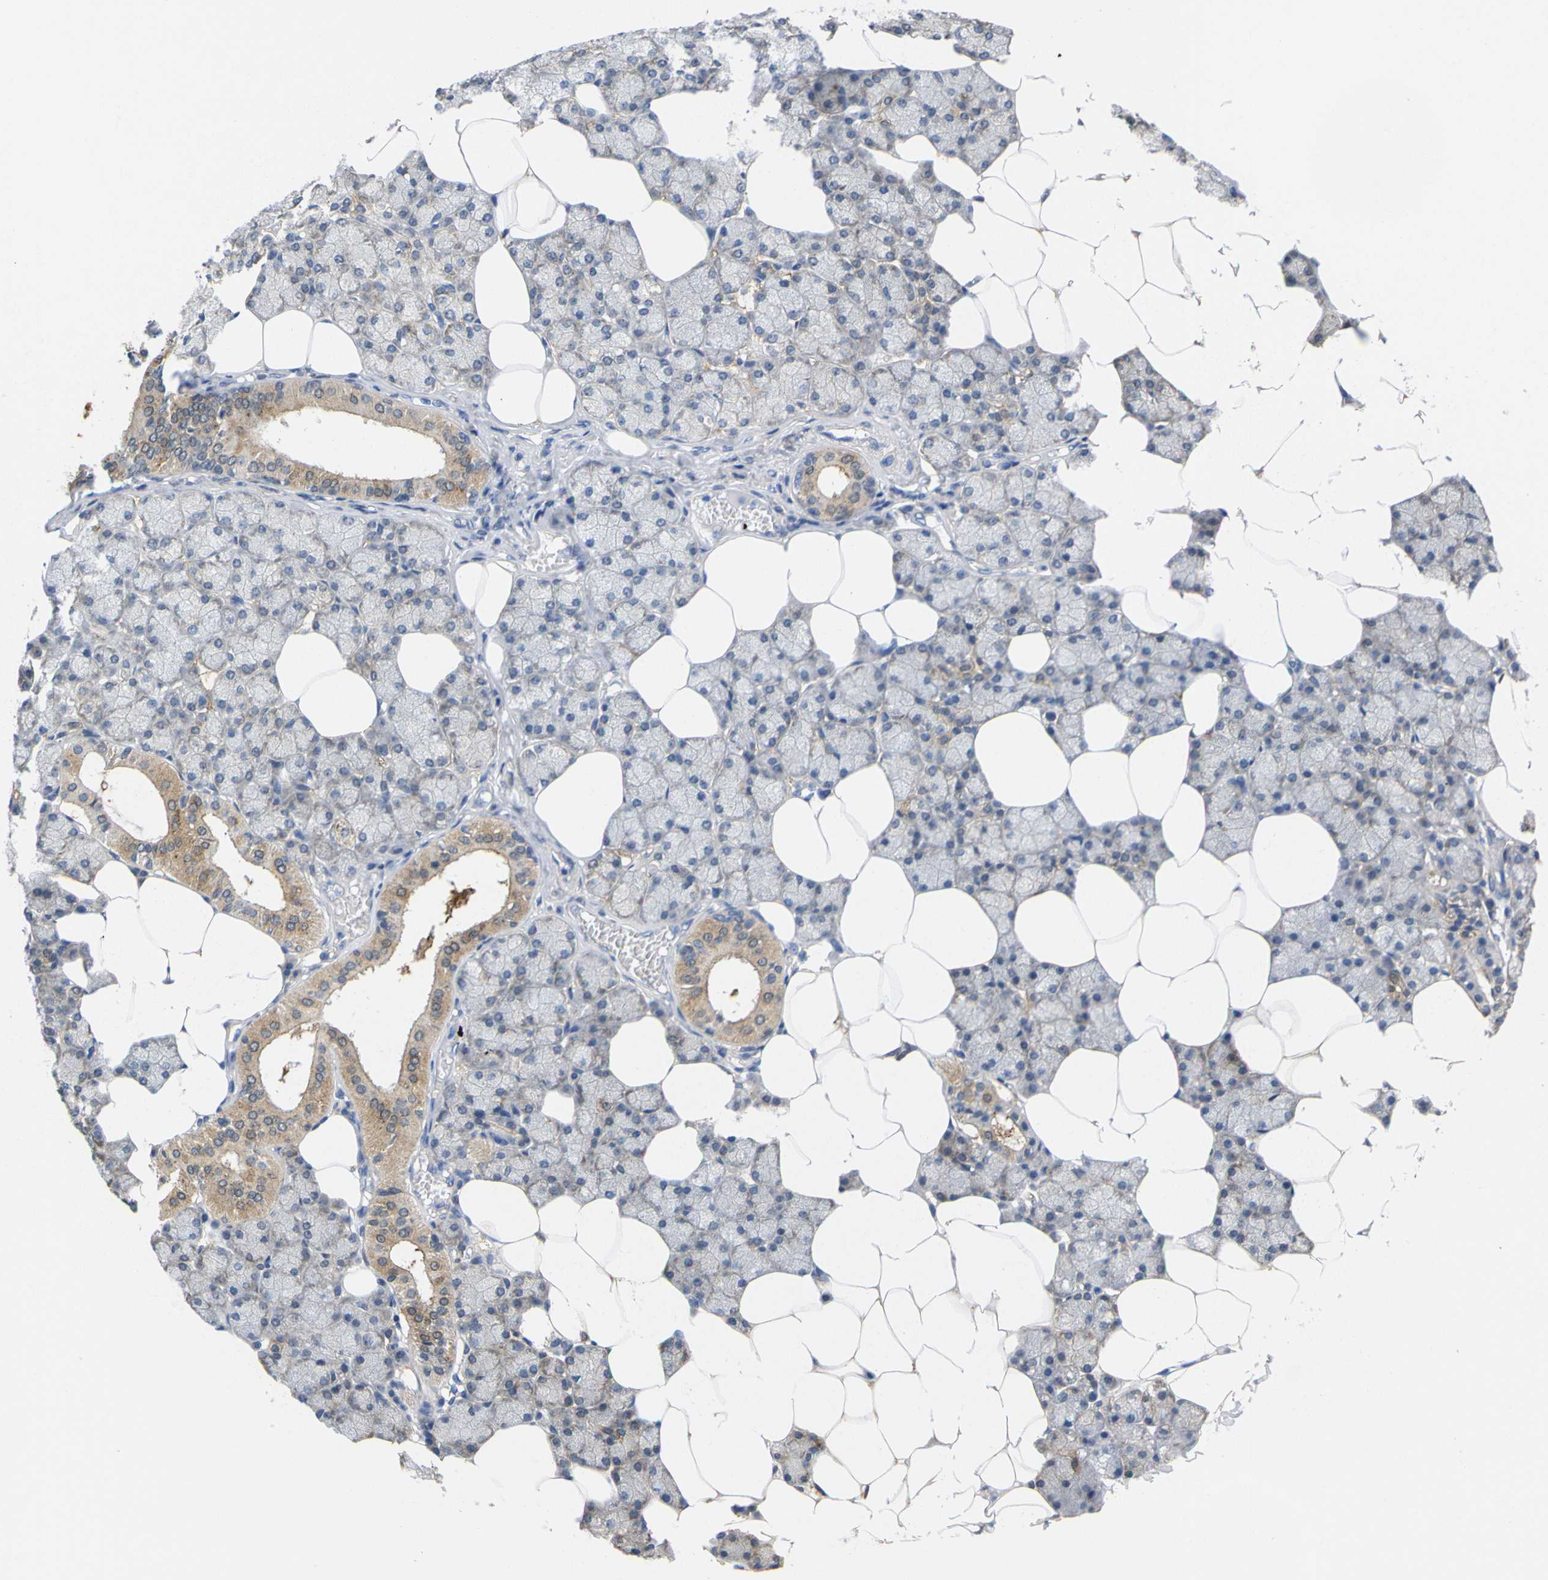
{"staining": {"intensity": "moderate", "quantity": "25%-75%", "location": "cytoplasmic/membranous"}, "tissue": "salivary gland", "cell_type": "Glandular cells", "image_type": "normal", "snomed": [{"axis": "morphology", "description": "Normal tissue, NOS"}, {"axis": "topography", "description": "Salivary gland"}], "caption": "Immunohistochemistry (IHC) photomicrograph of normal salivary gland: human salivary gland stained using IHC exhibits medium levels of moderate protein expression localized specifically in the cytoplasmic/membranous of glandular cells, appearing as a cytoplasmic/membranous brown color.", "gene": "PEBP1", "patient": {"sex": "male", "age": 62}}